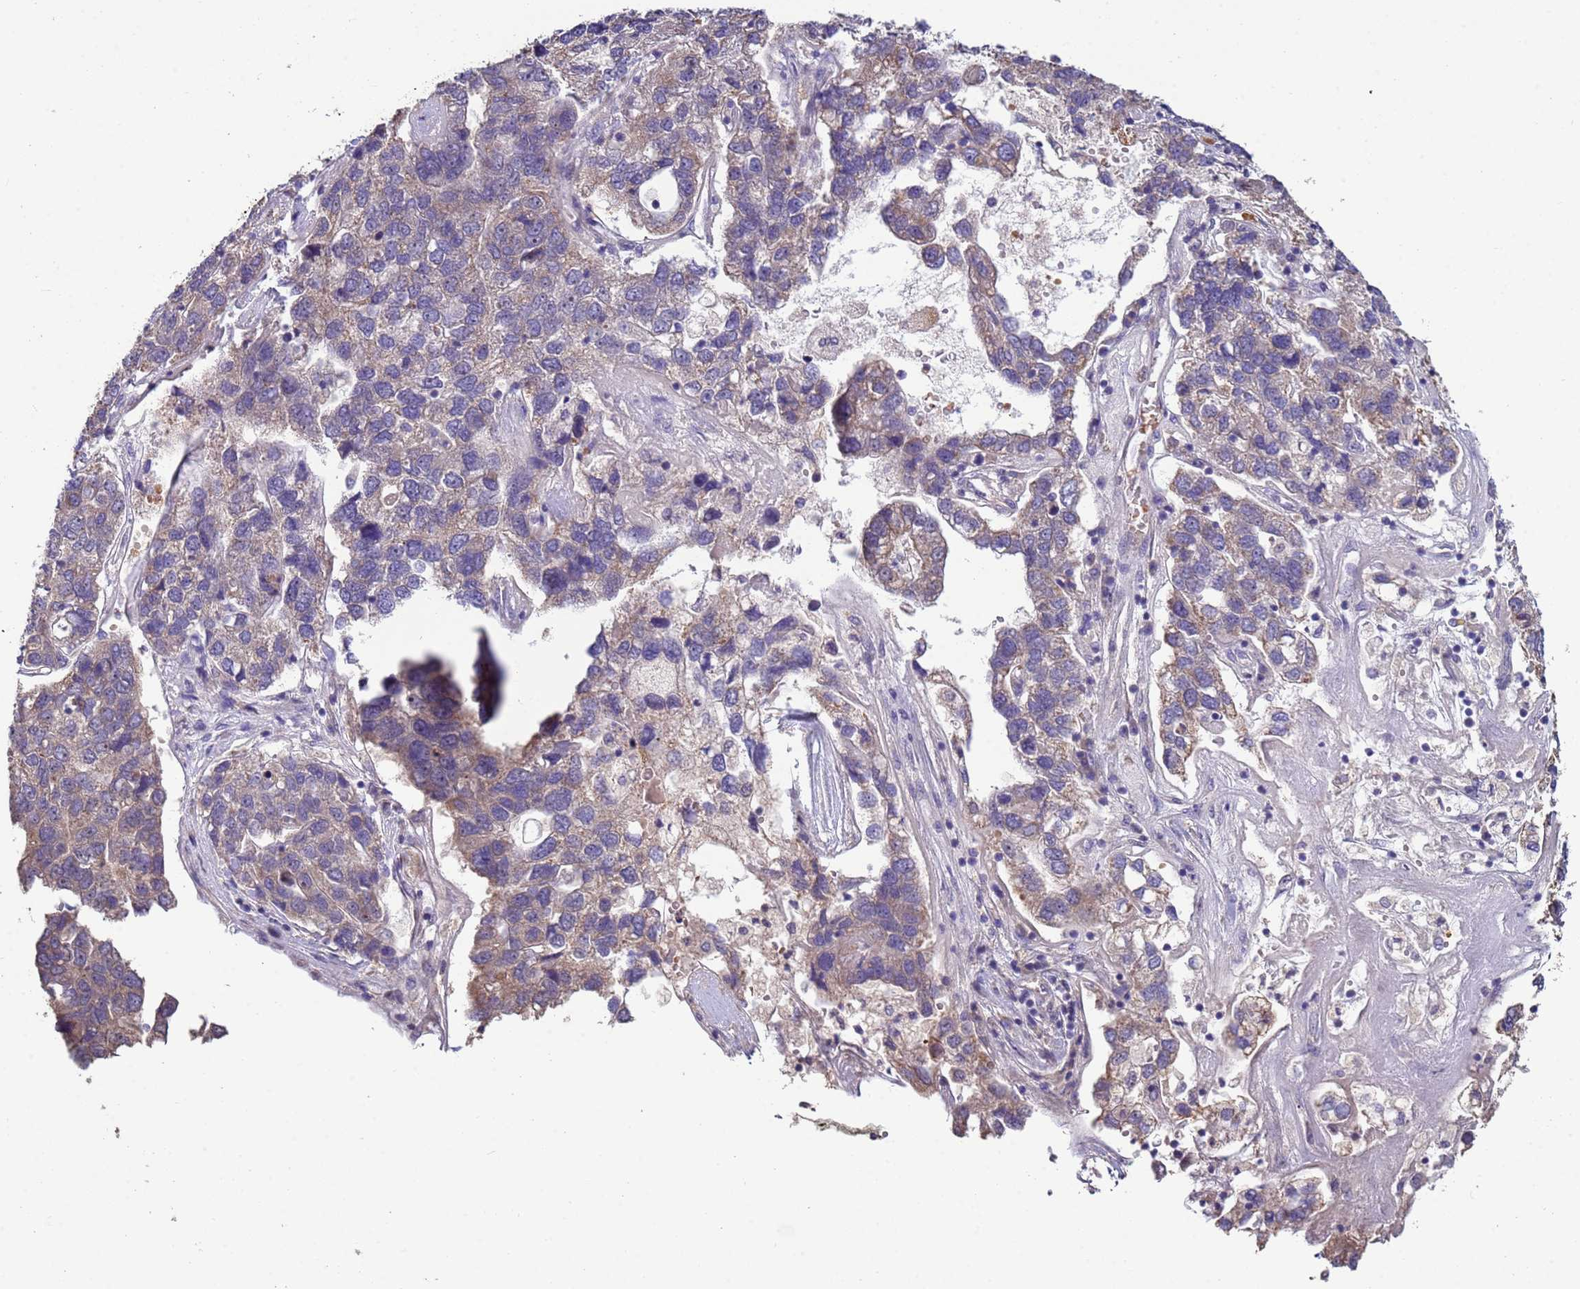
{"staining": {"intensity": "weak", "quantity": "25%-75%", "location": "cytoplasmic/membranous"}, "tissue": "pancreatic cancer", "cell_type": "Tumor cells", "image_type": "cancer", "snomed": [{"axis": "morphology", "description": "Adenocarcinoma, NOS"}, {"axis": "topography", "description": "Pancreas"}], "caption": "A micrograph showing weak cytoplasmic/membranous staining in approximately 25%-75% of tumor cells in pancreatic cancer, as visualized by brown immunohistochemical staining.", "gene": "CLHC1", "patient": {"sex": "female", "age": 61}}